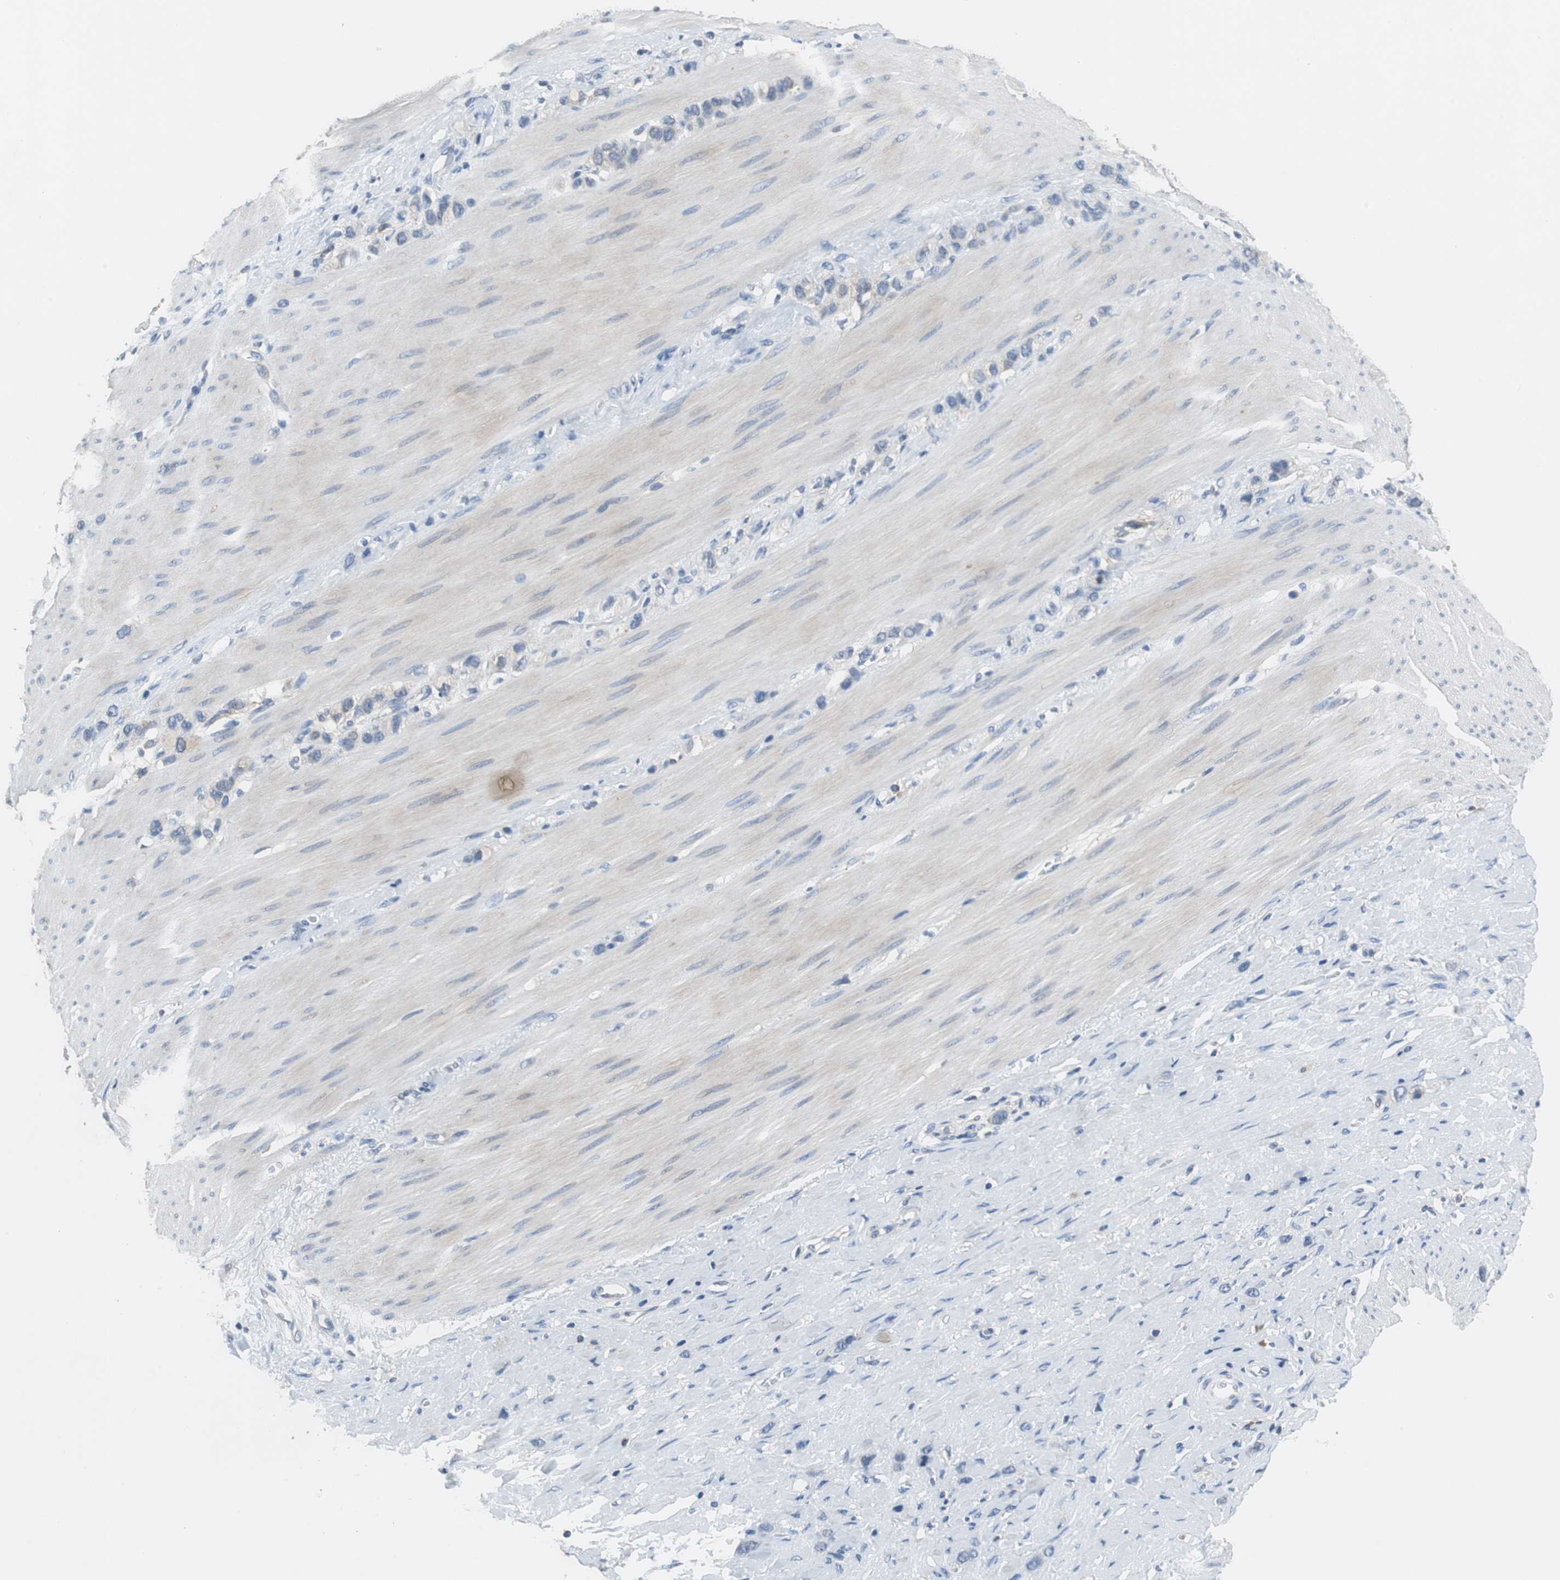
{"staining": {"intensity": "negative", "quantity": "none", "location": "none"}, "tissue": "stomach cancer", "cell_type": "Tumor cells", "image_type": "cancer", "snomed": [{"axis": "morphology", "description": "Normal tissue, NOS"}, {"axis": "morphology", "description": "Adenocarcinoma, NOS"}, {"axis": "morphology", "description": "Adenocarcinoma, High grade"}, {"axis": "topography", "description": "Stomach, upper"}, {"axis": "topography", "description": "Stomach"}], "caption": "Immunohistochemistry (IHC) of human stomach cancer (adenocarcinoma) exhibits no staining in tumor cells. The staining was performed using DAB to visualize the protein expression in brown, while the nuclei were stained in blue with hematoxylin (Magnification: 20x).", "gene": "PRKCA", "patient": {"sex": "female", "age": 65}}